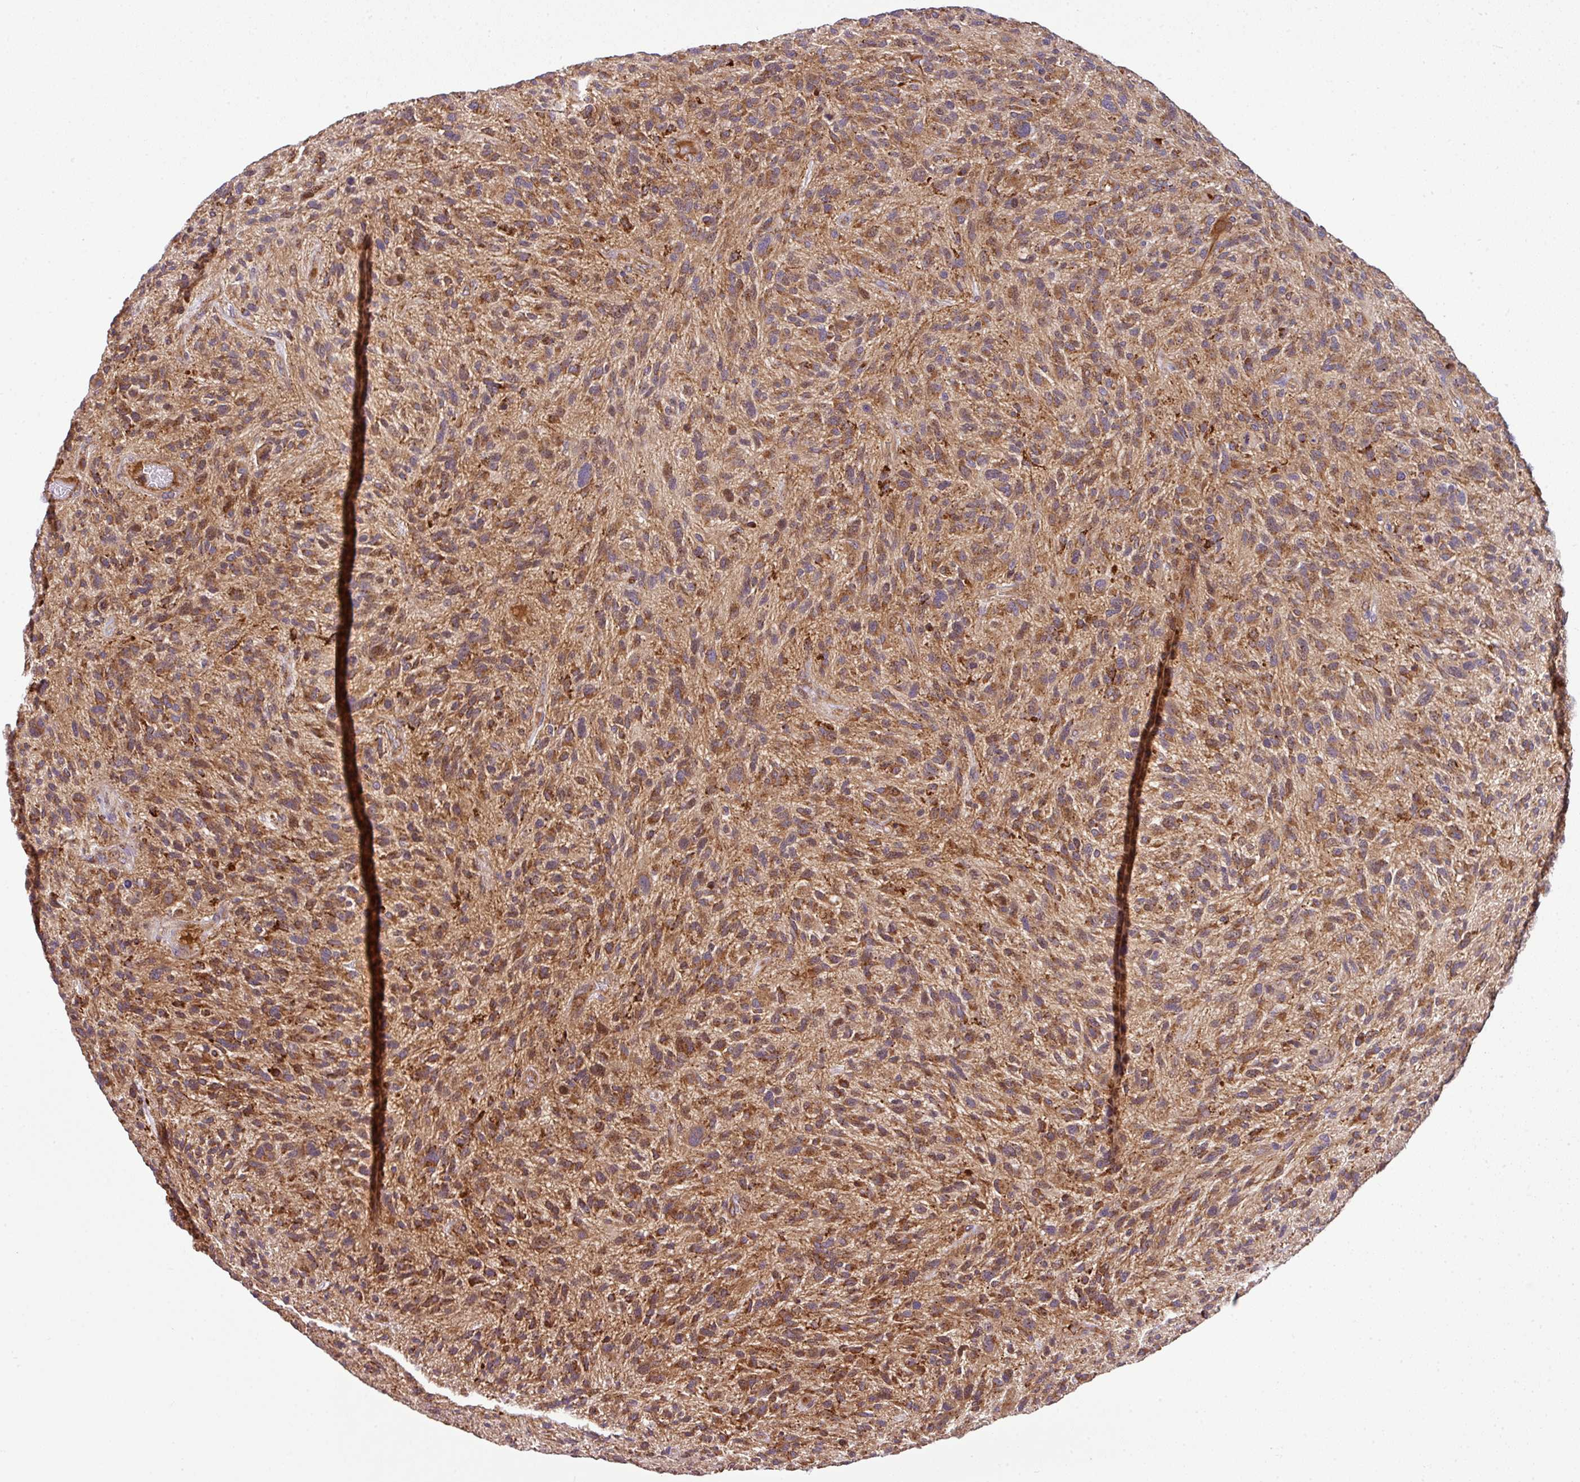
{"staining": {"intensity": "moderate", "quantity": ">75%", "location": "cytoplasmic/membranous"}, "tissue": "glioma", "cell_type": "Tumor cells", "image_type": "cancer", "snomed": [{"axis": "morphology", "description": "Glioma, malignant, High grade"}, {"axis": "topography", "description": "Brain"}], "caption": "A brown stain highlights moderate cytoplasmic/membranous expression of a protein in high-grade glioma (malignant) tumor cells.", "gene": "PRELID3B", "patient": {"sex": "male", "age": 47}}